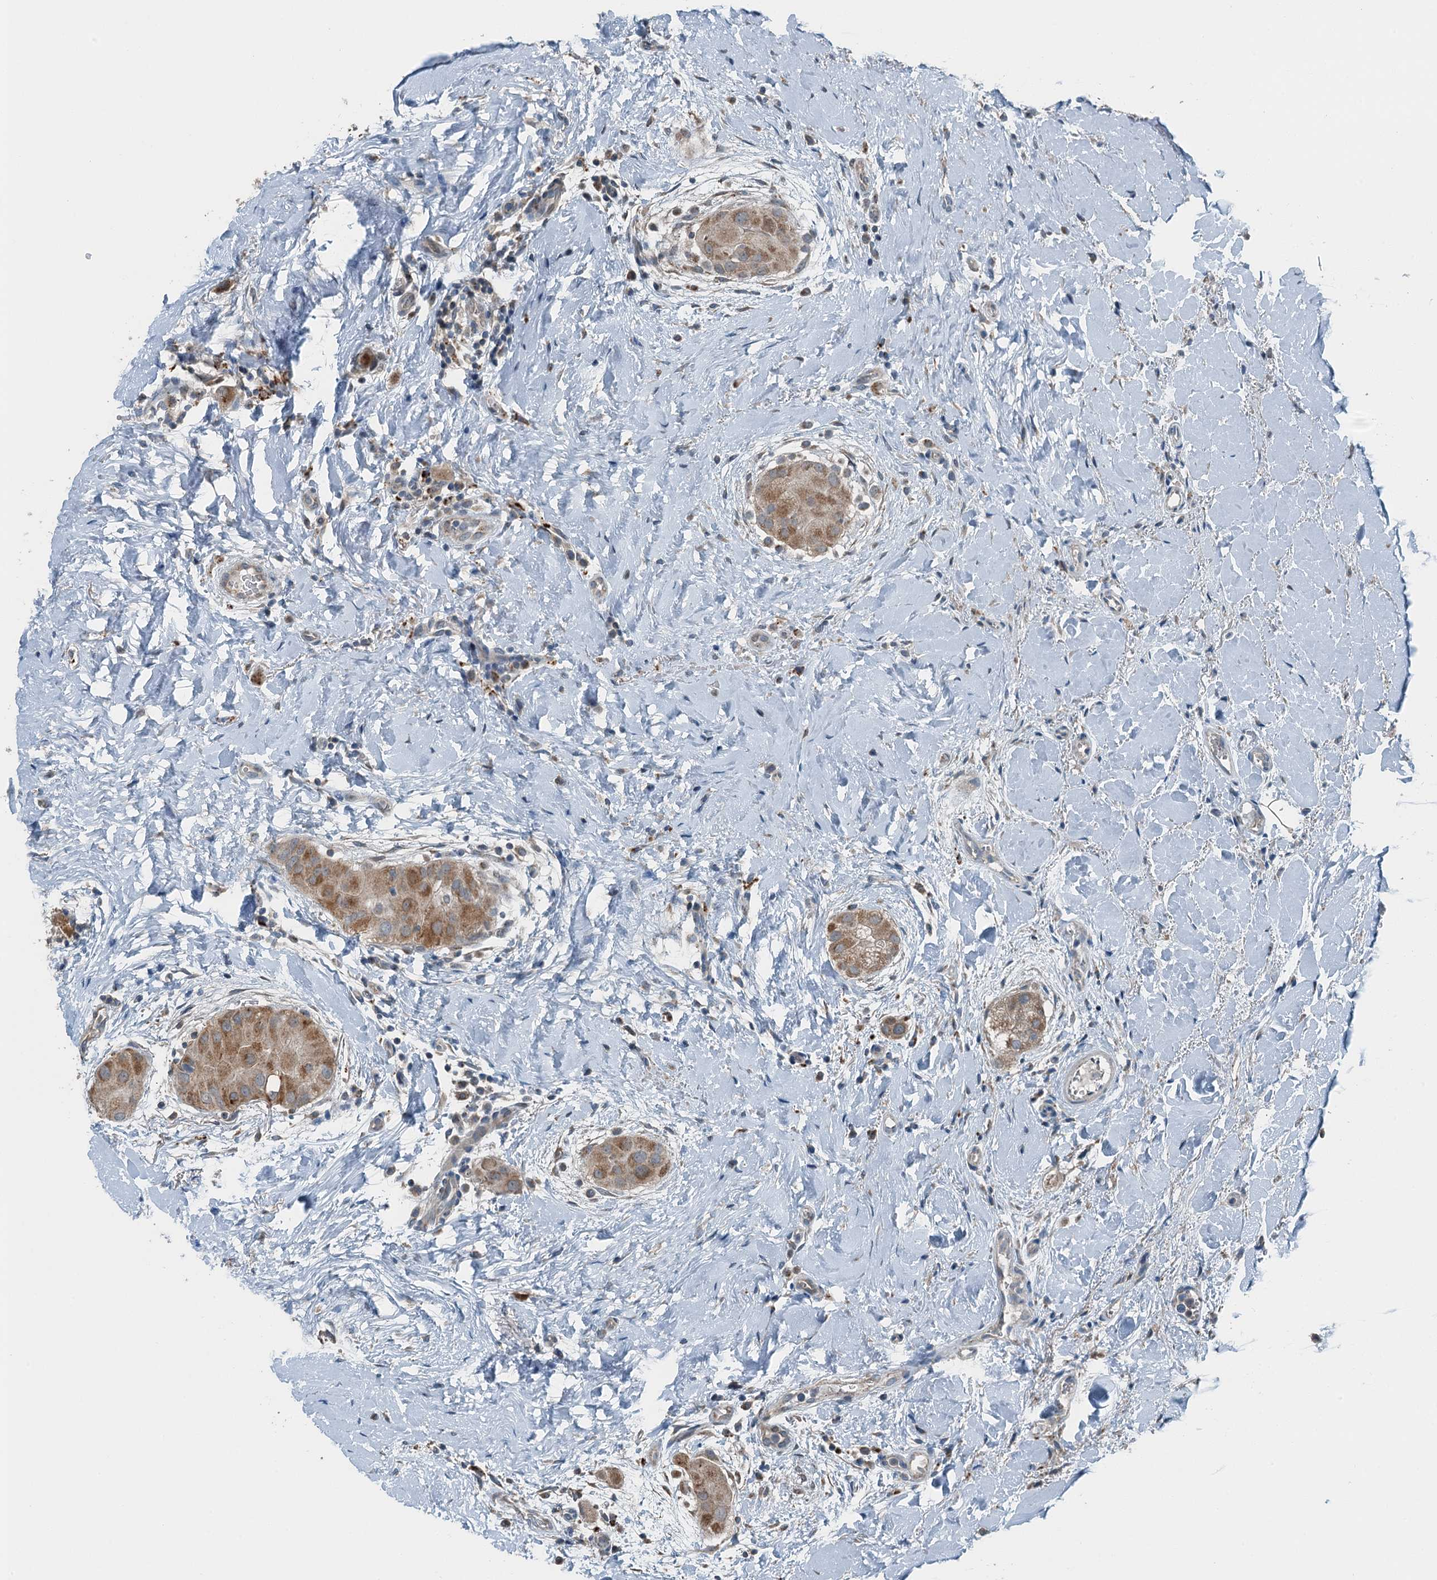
{"staining": {"intensity": "moderate", "quantity": ">75%", "location": "cytoplasmic/membranous"}, "tissue": "thyroid cancer", "cell_type": "Tumor cells", "image_type": "cancer", "snomed": [{"axis": "morphology", "description": "Papillary adenocarcinoma, NOS"}, {"axis": "topography", "description": "Thyroid gland"}], "caption": "Immunohistochemistry image of neoplastic tissue: human thyroid papillary adenocarcinoma stained using IHC reveals medium levels of moderate protein expression localized specifically in the cytoplasmic/membranous of tumor cells, appearing as a cytoplasmic/membranous brown color.", "gene": "BMERB1", "patient": {"sex": "male", "age": 33}}